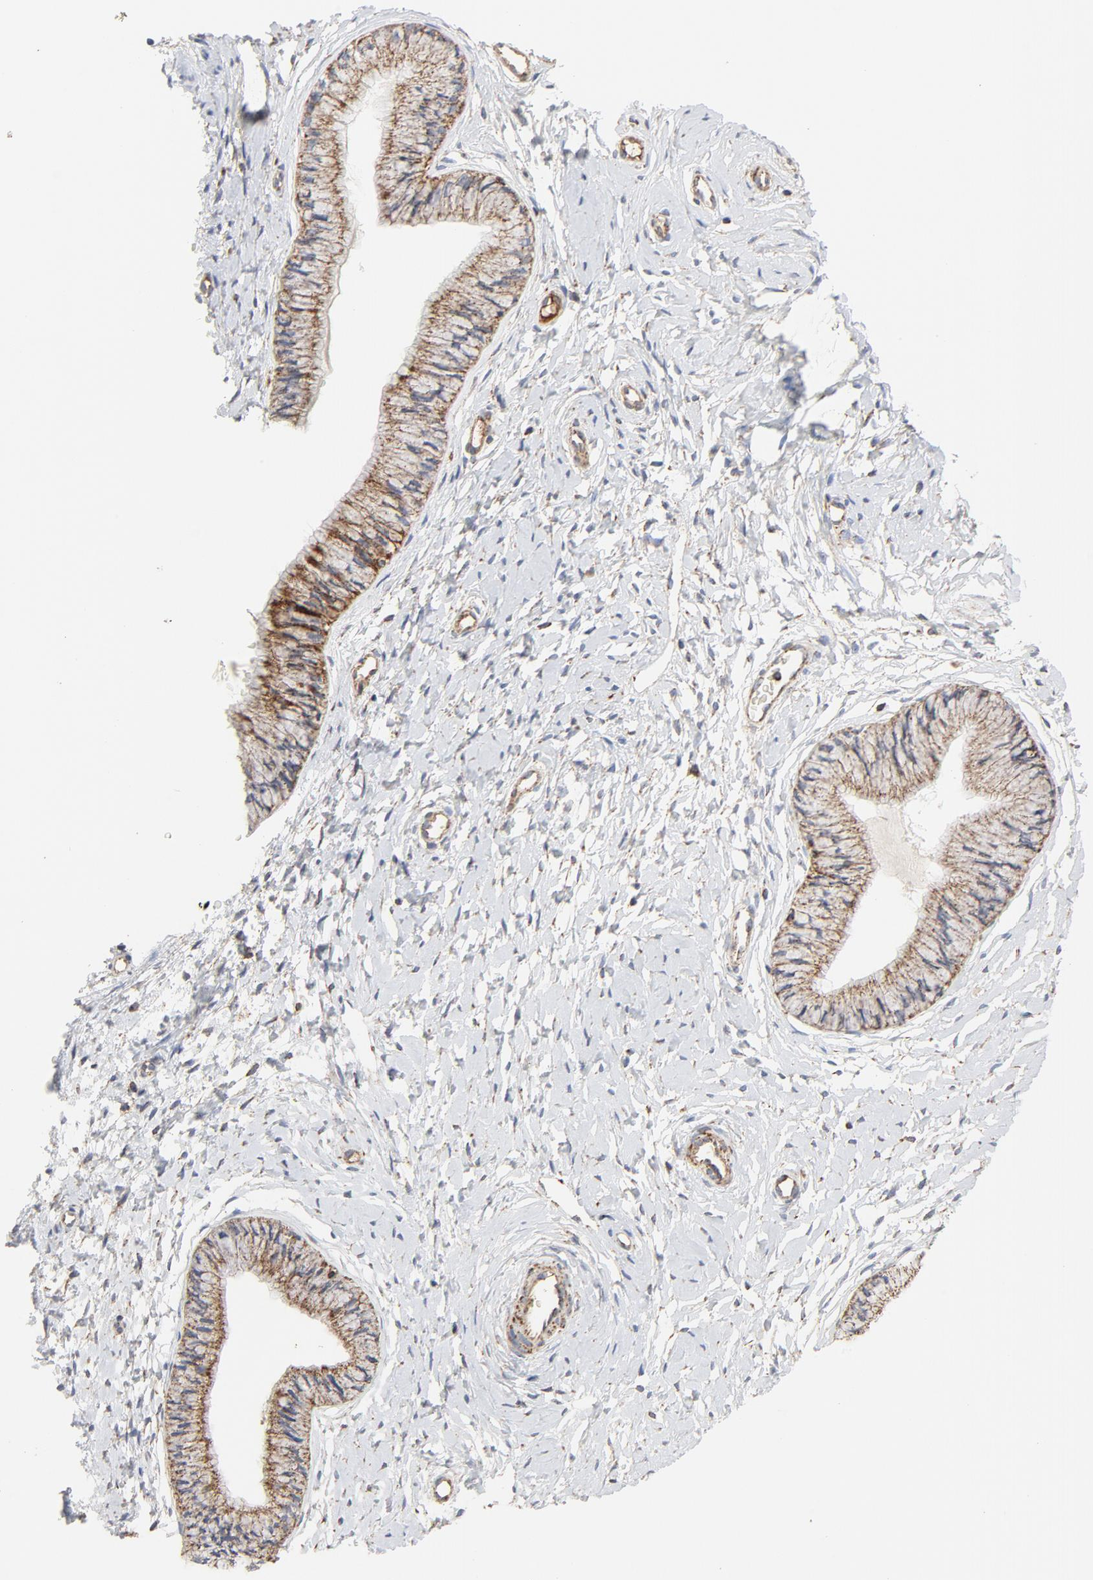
{"staining": {"intensity": "strong", "quantity": ">75%", "location": "cytoplasmic/membranous"}, "tissue": "cervix", "cell_type": "Glandular cells", "image_type": "normal", "snomed": [{"axis": "morphology", "description": "Normal tissue, NOS"}, {"axis": "topography", "description": "Cervix"}], "caption": "This is a micrograph of immunohistochemistry (IHC) staining of benign cervix, which shows strong positivity in the cytoplasmic/membranous of glandular cells.", "gene": "PCNX4", "patient": {"sex": "female", "age": 46}}